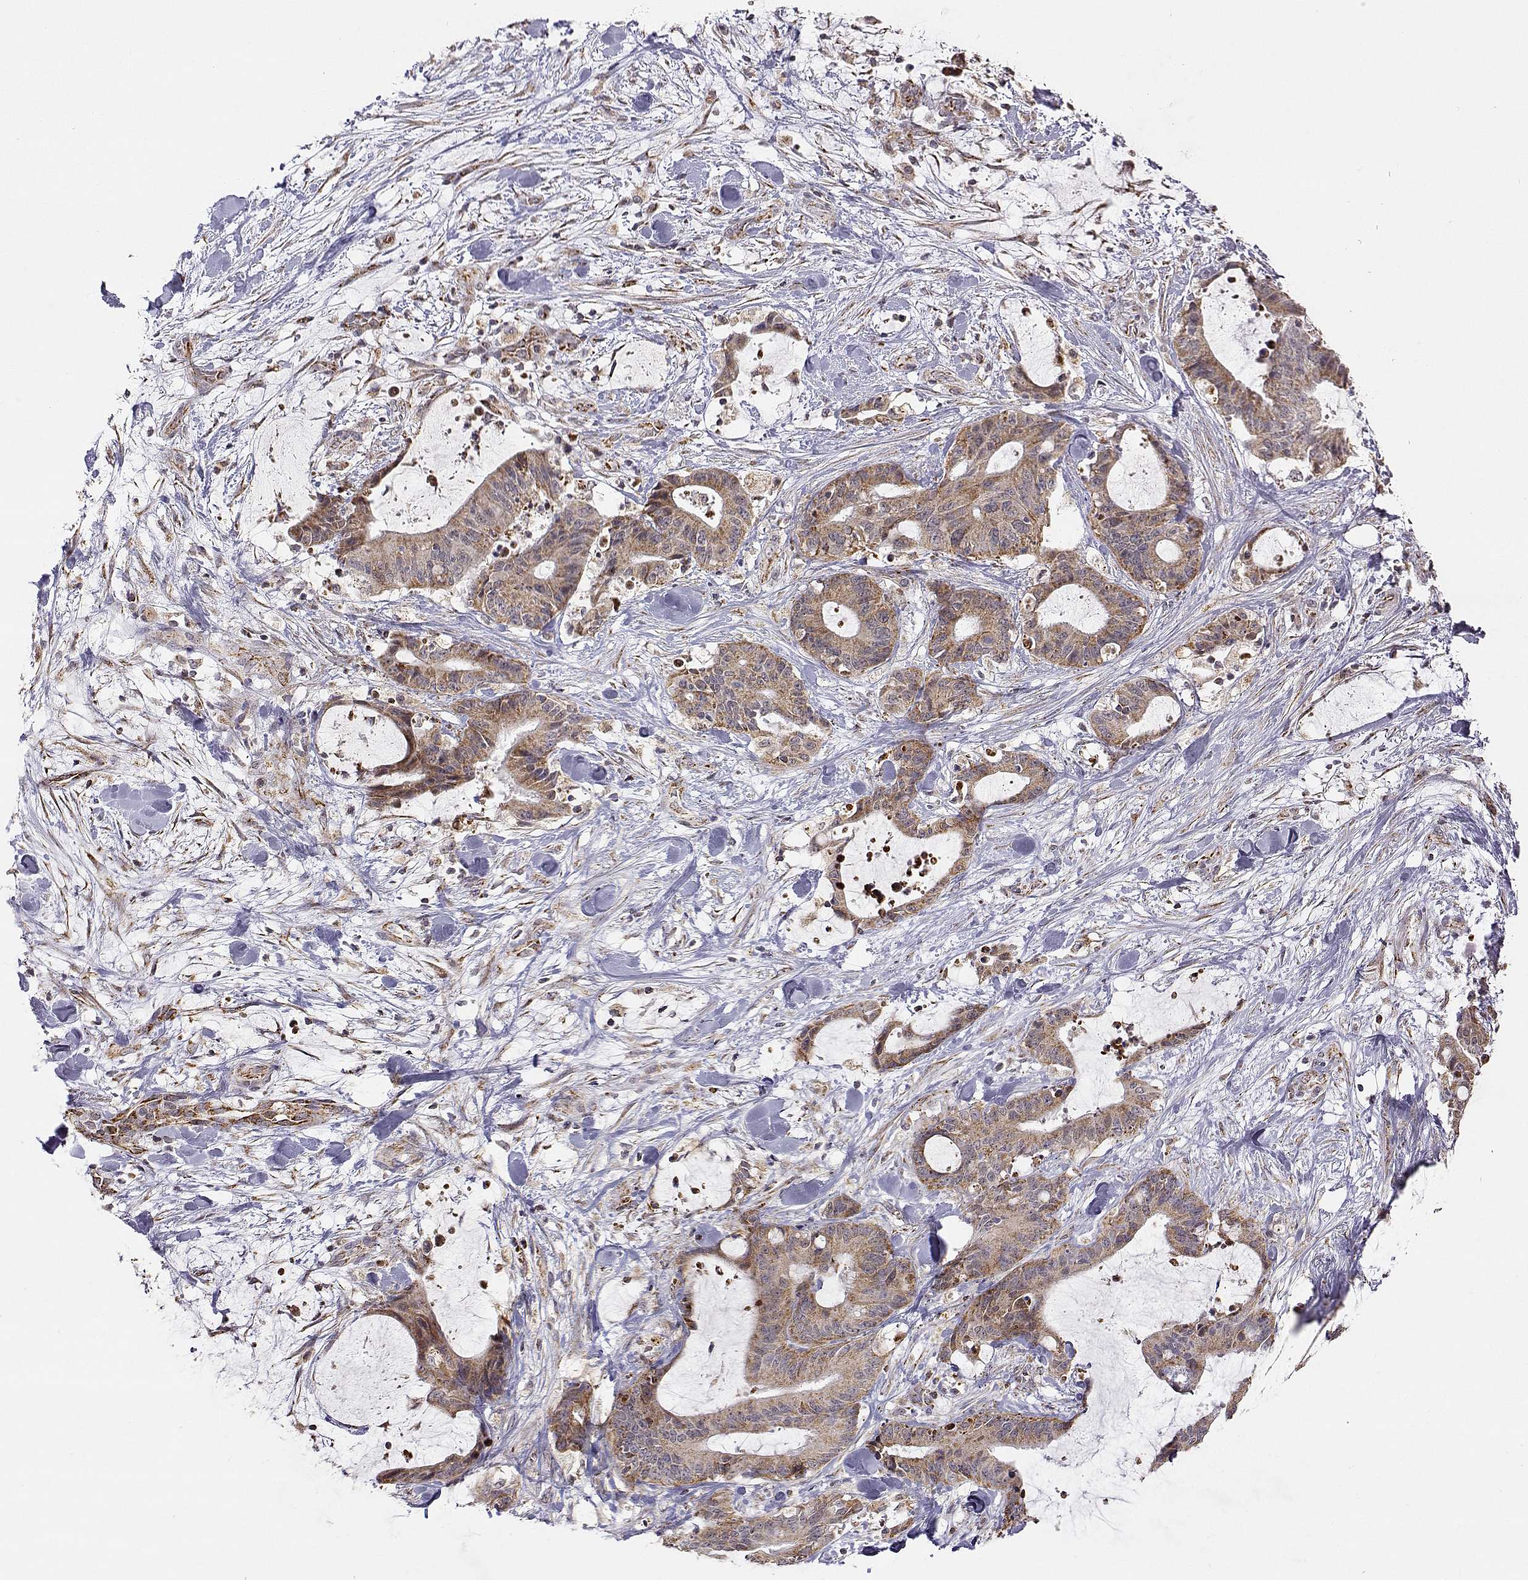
{"staining": {"intensity": "moderate", "quantity": ">75%", "location": "cytoplasmic/membranous"}, "tissue": "liver cancer", "cell_type": "Tumor cells", "image_type": "cancer", "snomed": [{"axis": "morphology", "description": "Cholangiocarcinoma"}, {"axis": "topography", "description": "Liver"}], "caption": "Immunohistochemical staining of human cholangiocarcinoma (liver) reveals medium levels of moderate cytoplasmic/membranous protein positivity in about >75% of tumor cells.", "gene": "EXOG", "patient": {"sex": "female", "age": 73}}